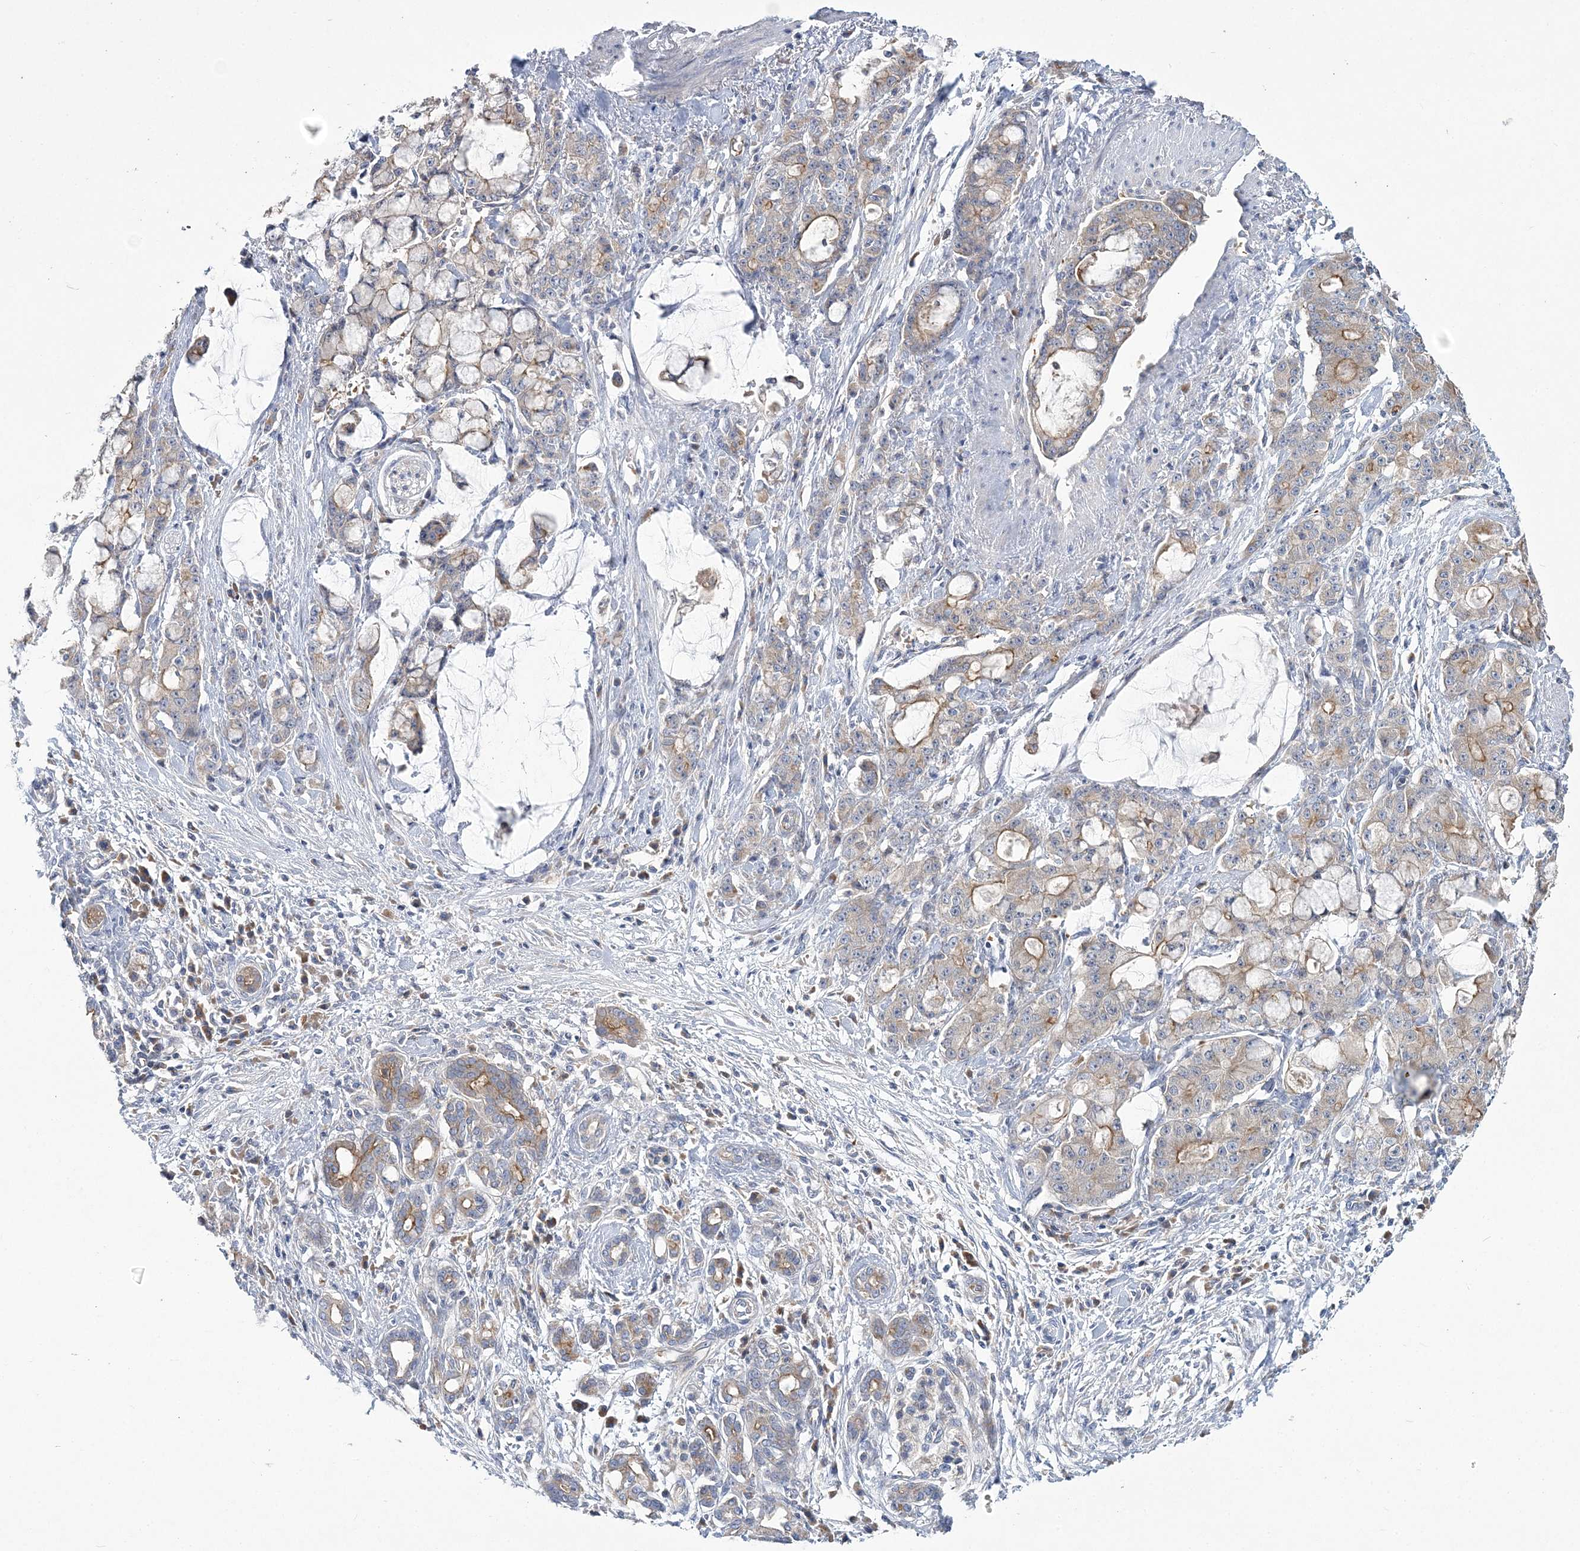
{"staining": {"intensity": "moderate", "quantity": "<25%", "location": "cytoplasmic/membranous"}, "tissue": "pancreatic cancer", "cell_type": "Tumor cells", "image_type": "cancer", "snomed": [{"axis": "morphology", "description": "Adenocarcinoma, NOS"}, {"axis": "topography", "description": "Pancreas"}], "caption": "Protein expression analysis of pancreatic cancer demonstrates moderate cytoplasmic/membranous expression in approximately <25% of tumor cells.", "gene": "ATP11B", "patient": {"sex": "female", "age": 73}}